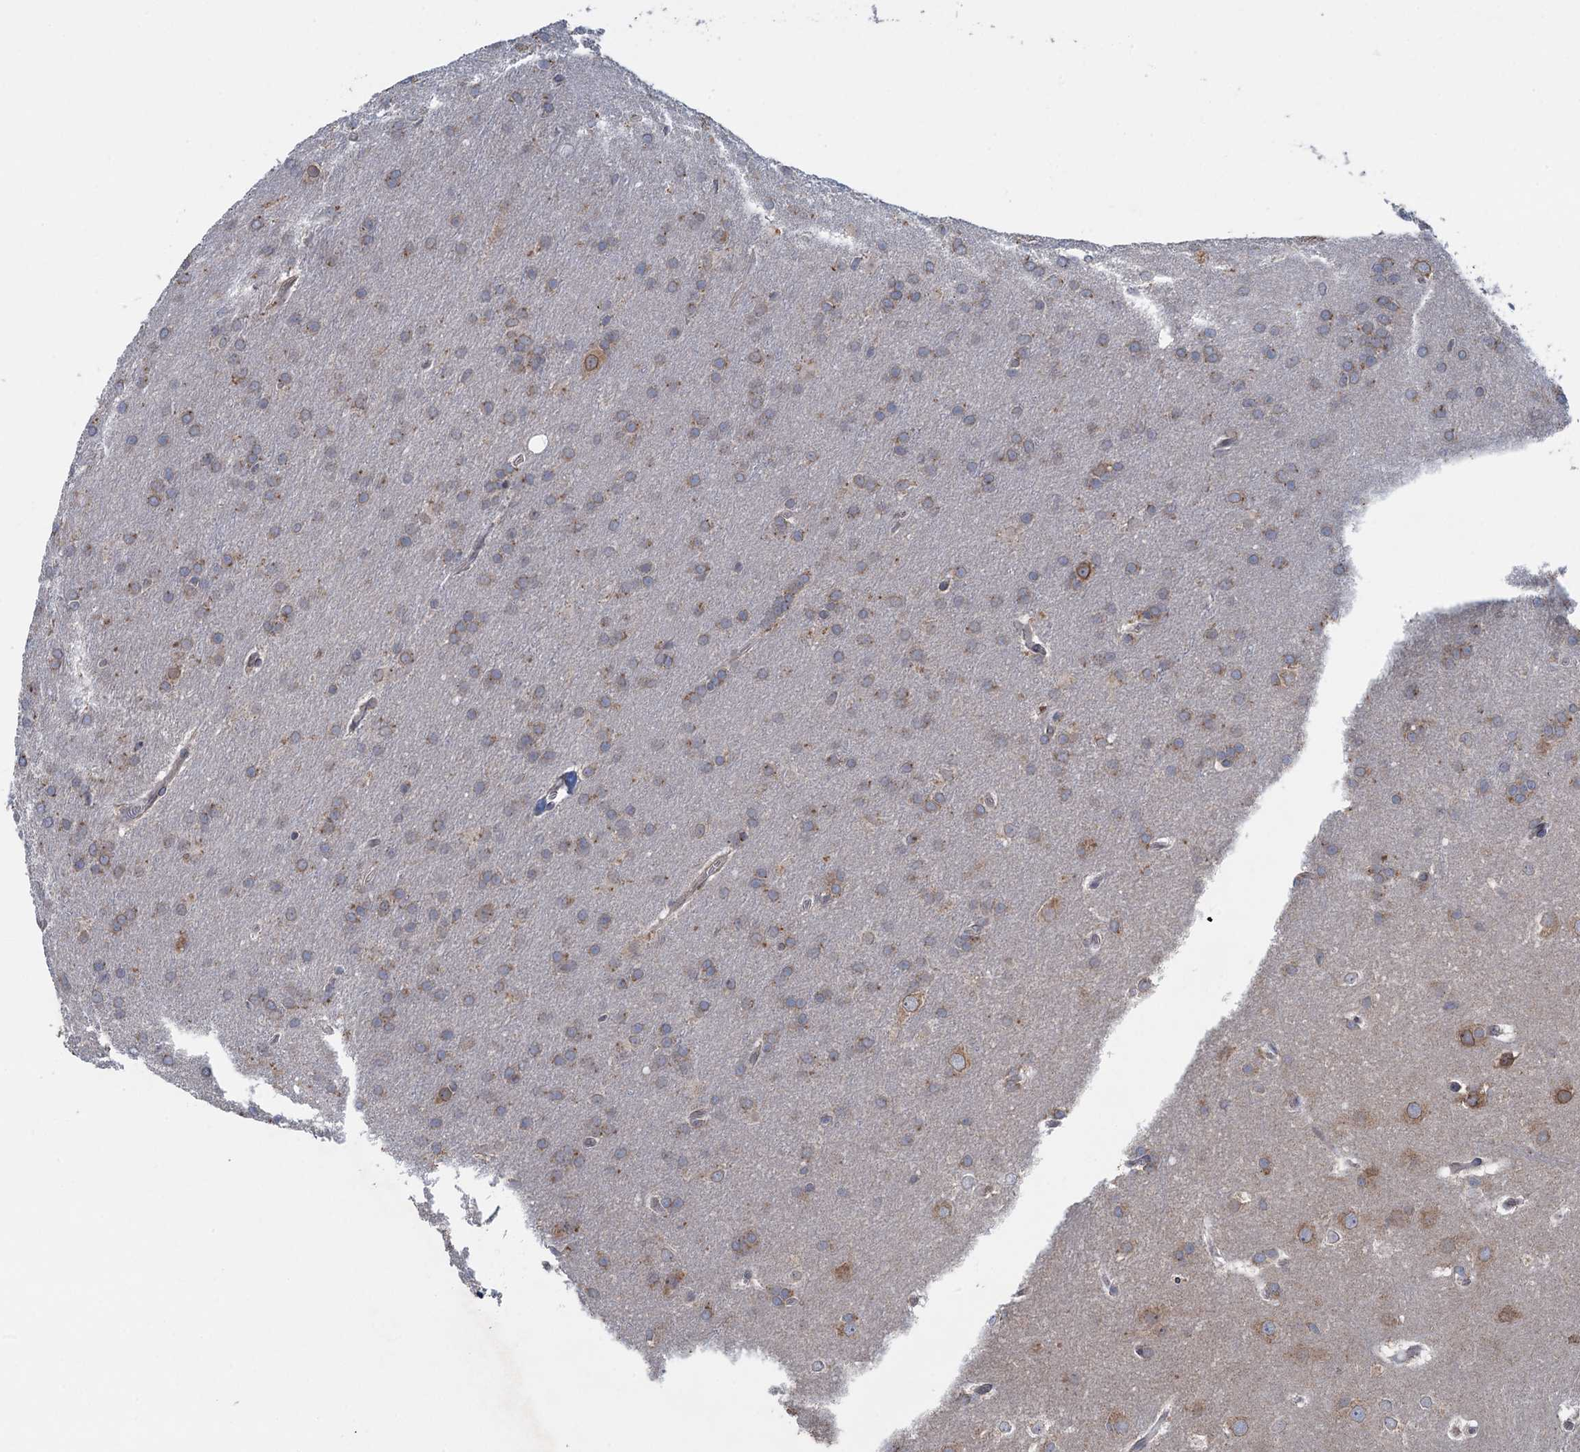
{"staining": {"intensity": "weak", "quantity": "25%-75%", "location": "cytoplasmic/membranous,nuclear"}, "tissue": "glioma", "cell_type": "Tumor cells", "image_type": "cancer", "snomed": [{"axis": "morphology", "description": "Glioma, malignant, Low grade"}, {"axis": "topography", "description": "Brain"}], "caption": "Tumor cells exhibit low levels of weak cytoplasmic/membranous and nuclear staining in approximately 25%-75% of cells in human malignant glioma (low-grade).", "gene": "CTU2", "patient": {"sex": "female", "age": 32}}